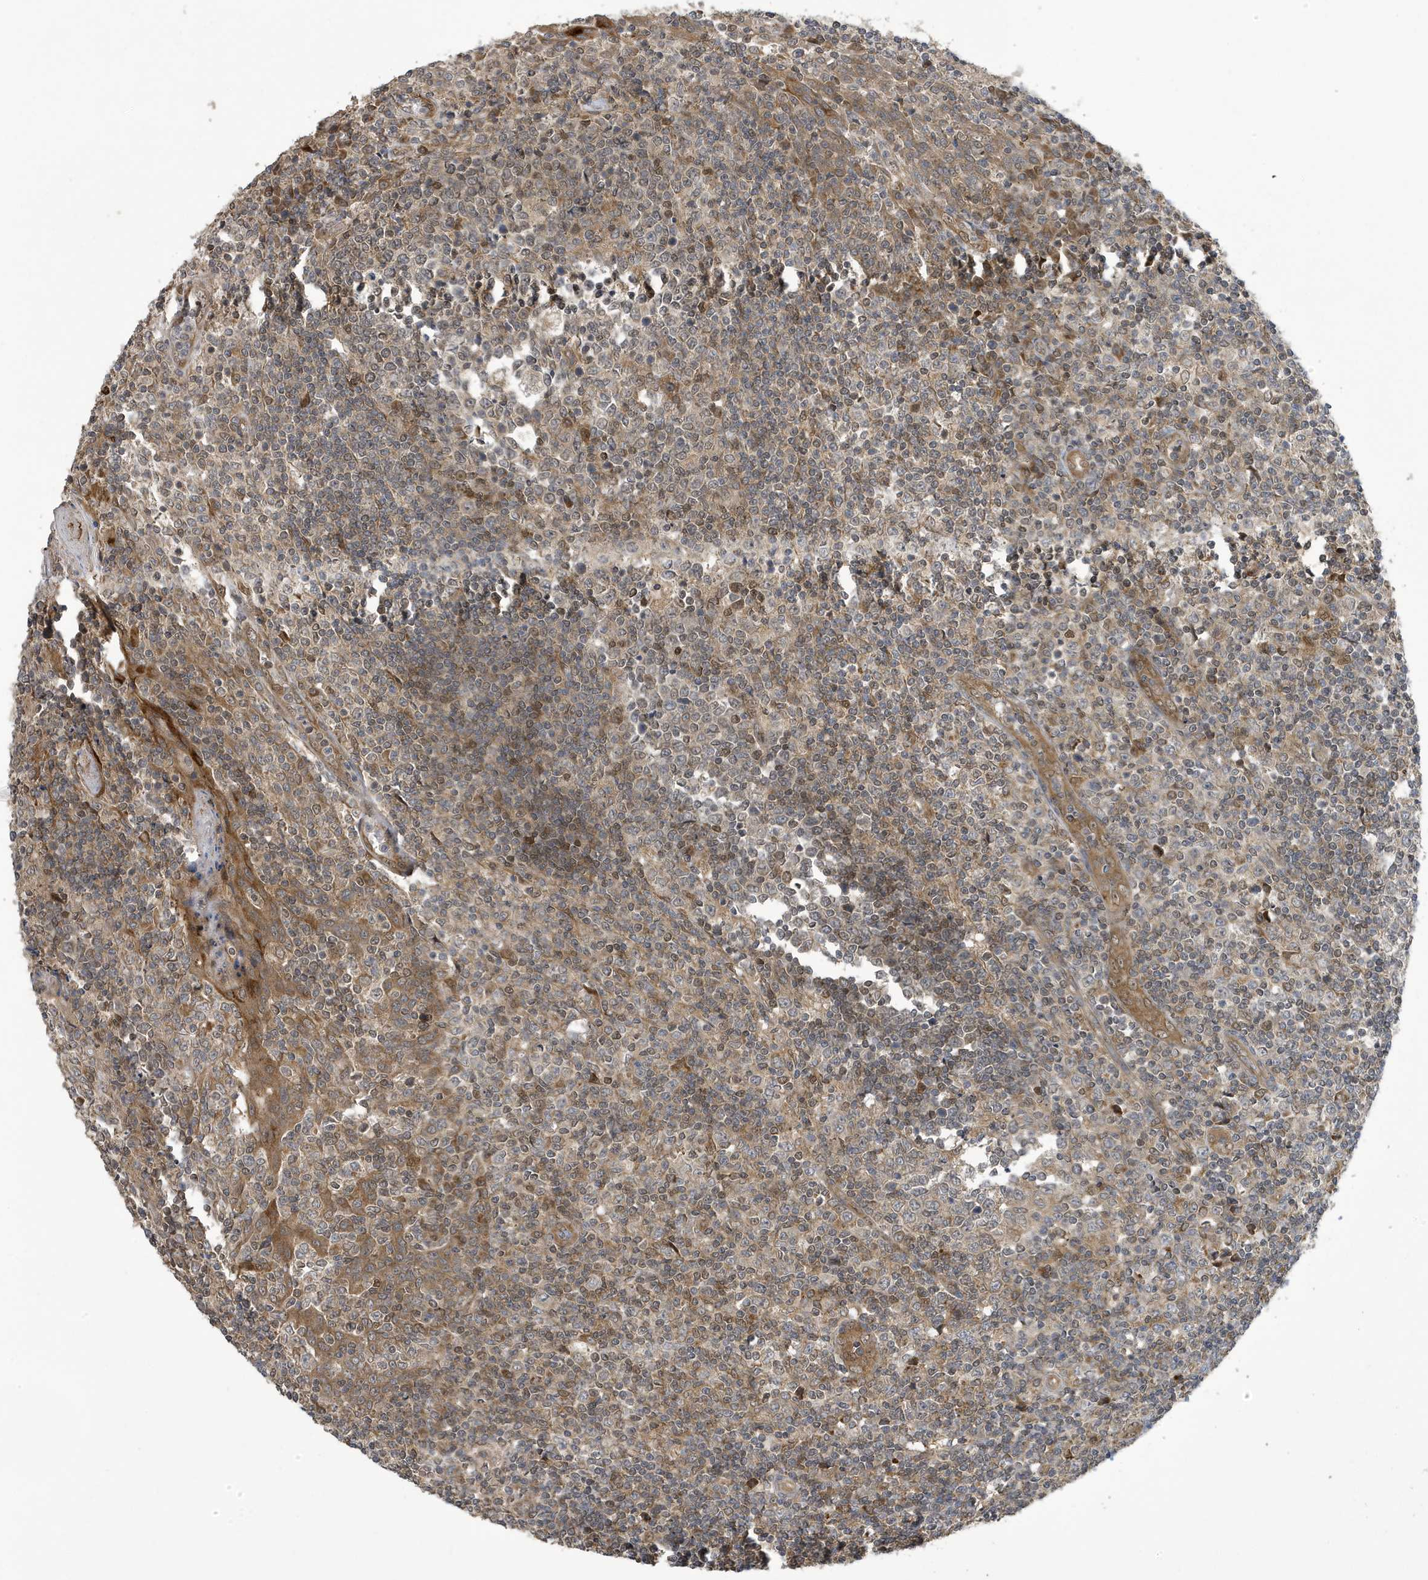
{"staining": {"intensity": "moderate", "quantity": "<25%", "location": "cytoplasmic/membranous"}, "tissue": "tonsil", "cell_type": "Non-germinal center cells", "image_type": "normal", "snomed": [{"axis": "morphology", "description": "Normal tissue, NOS"}, {"axis": "topography", "description": "Tonsil"}], "caption": "The histopathology image reveals immunohistochemical staining of benign tonsil. There is moderate cytoplasmic/membranous positivity is identified in approximately <25% of non-germinal center cells. (DAB (3,3'-diaminobenzidine) IHC, brown staining for protein, blue staining for nuclei).", "gene": "NCOA7", "patient": {"sex": "female", "age": 19}}